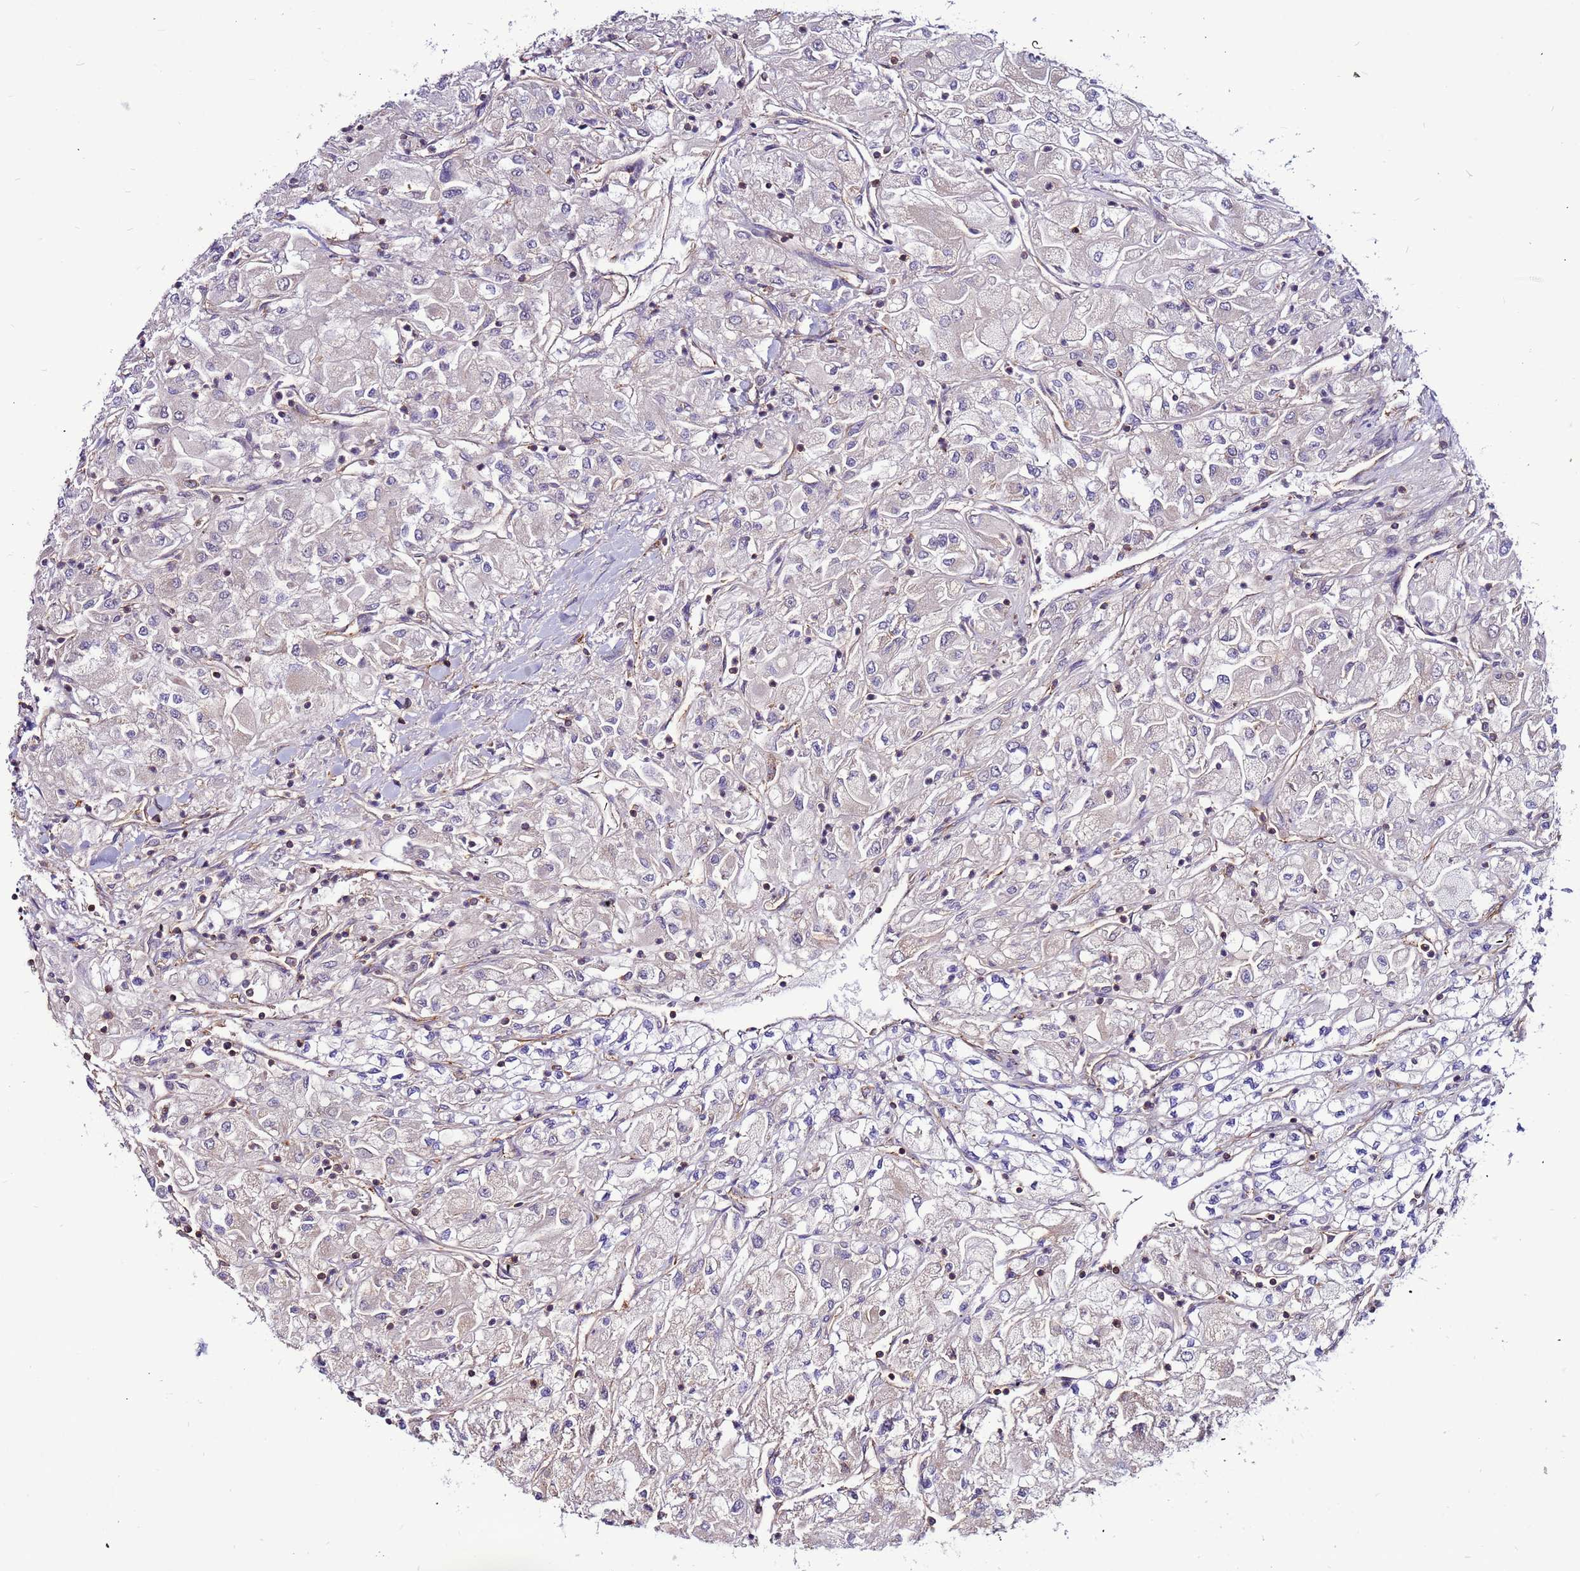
{"staining": {"intensity": "negative", "quantity": "none", "location": "none"}, "tissue": "renal cancer", "cell_type": "Tumor cells", "image_type": "cancer", "snomed": [{"axis": "morphology", "description": "Adenocarcinoma, NOS"}, {"axis": "topography", "description": "Kidney"}], "caption": "Immunohistochemical staining of adenocarcinoma (renal) reveals no significant staining in tumor cells.", "gene": "NRN1L", "patient": {"sex": "male", "age": 80}}